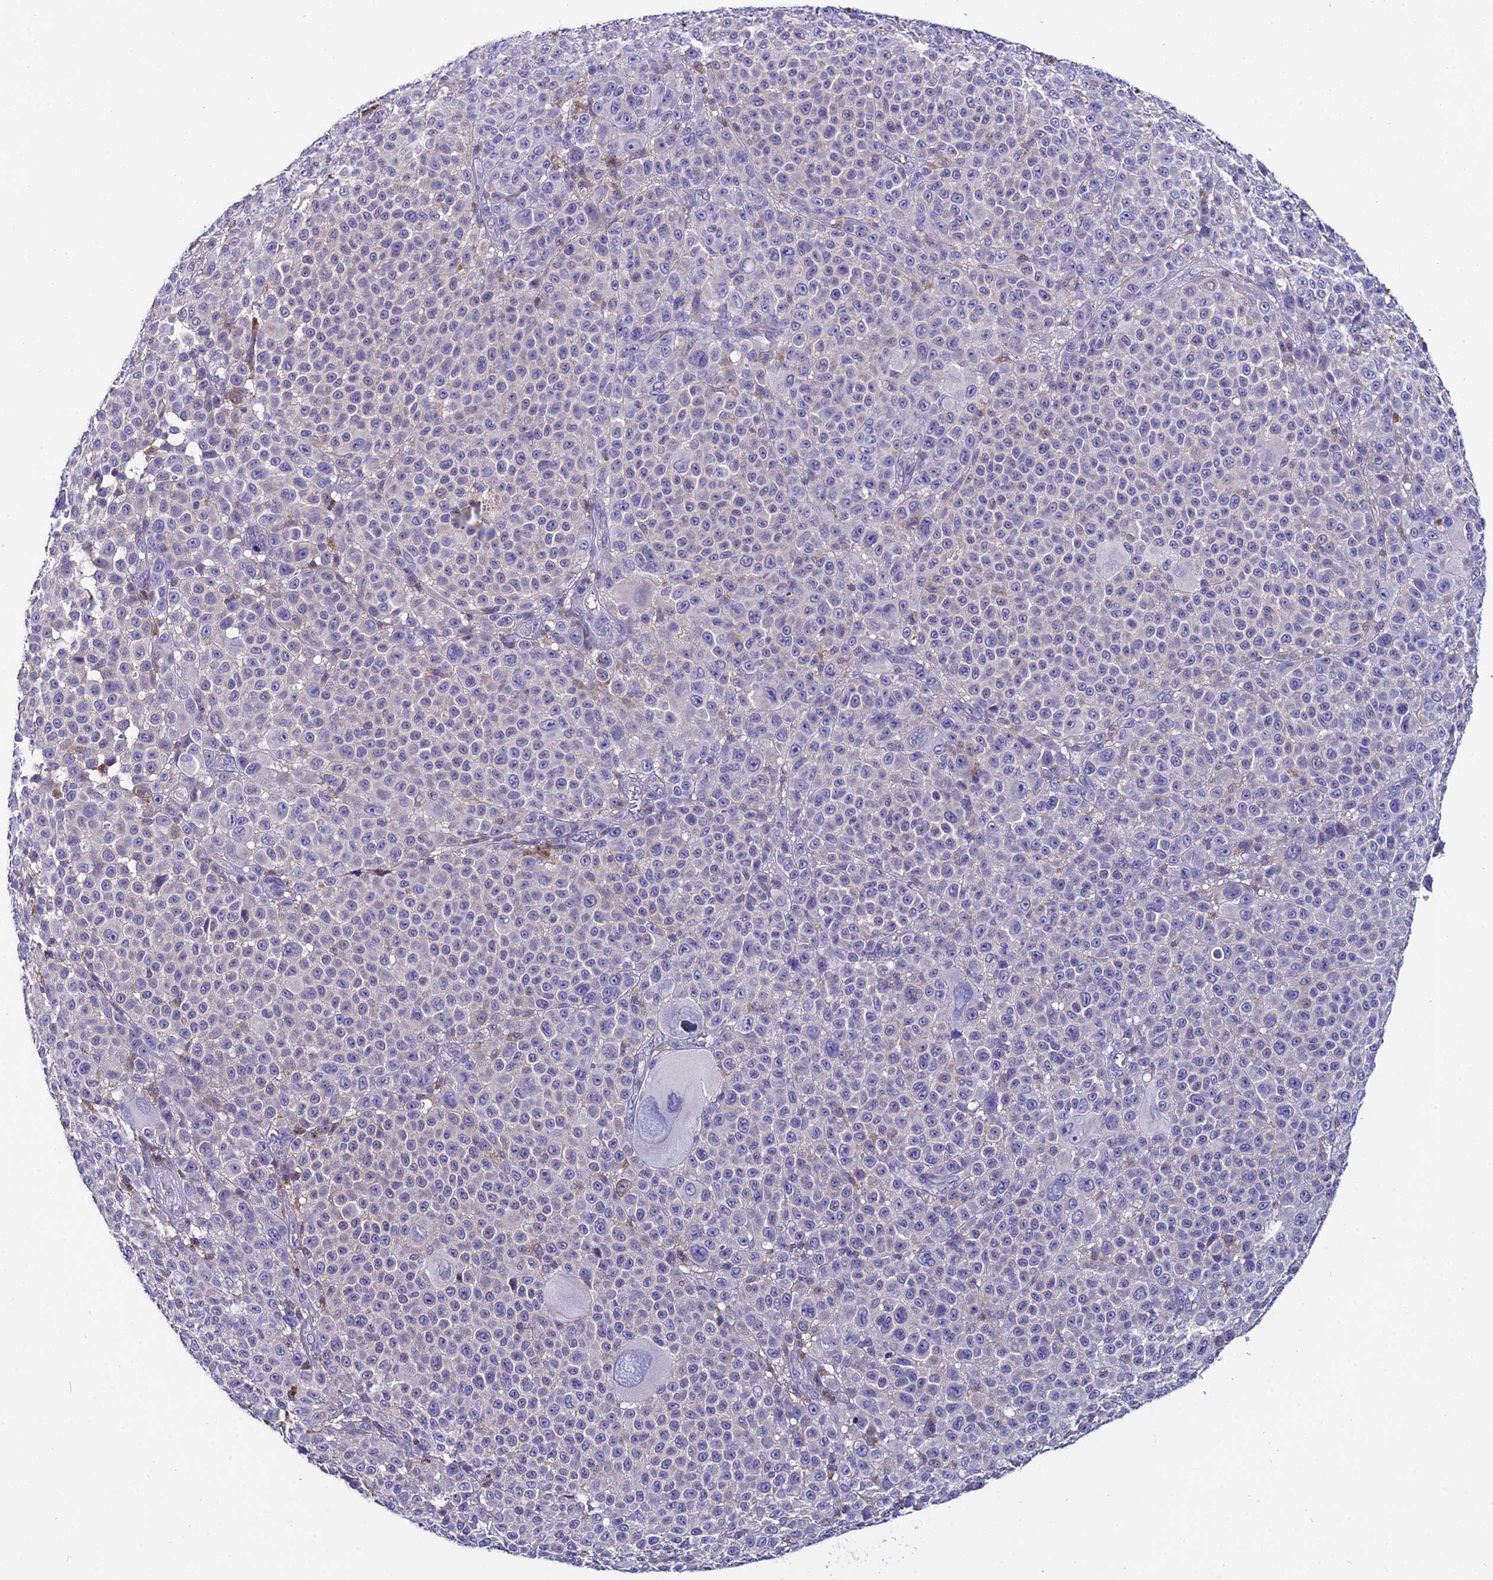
{"staining": {"intensity": "negative", "quantity": "none", "location": "none"}, "tissue": "melanoma", "cell_type": "Tumor cells", "image_type": "cancer", "snomed": [{"axis": "morphology", "description": "Malignant melanoma, NOS"}, {"axis": "topography", "description": "Skin"}], "caption": "Malignant melanoma stained for a protein using immunohistochemistry demonstrates no positivity tumor cells.", "gene": "LGALS7", "patient": {"sex": "female", "age": 94}}